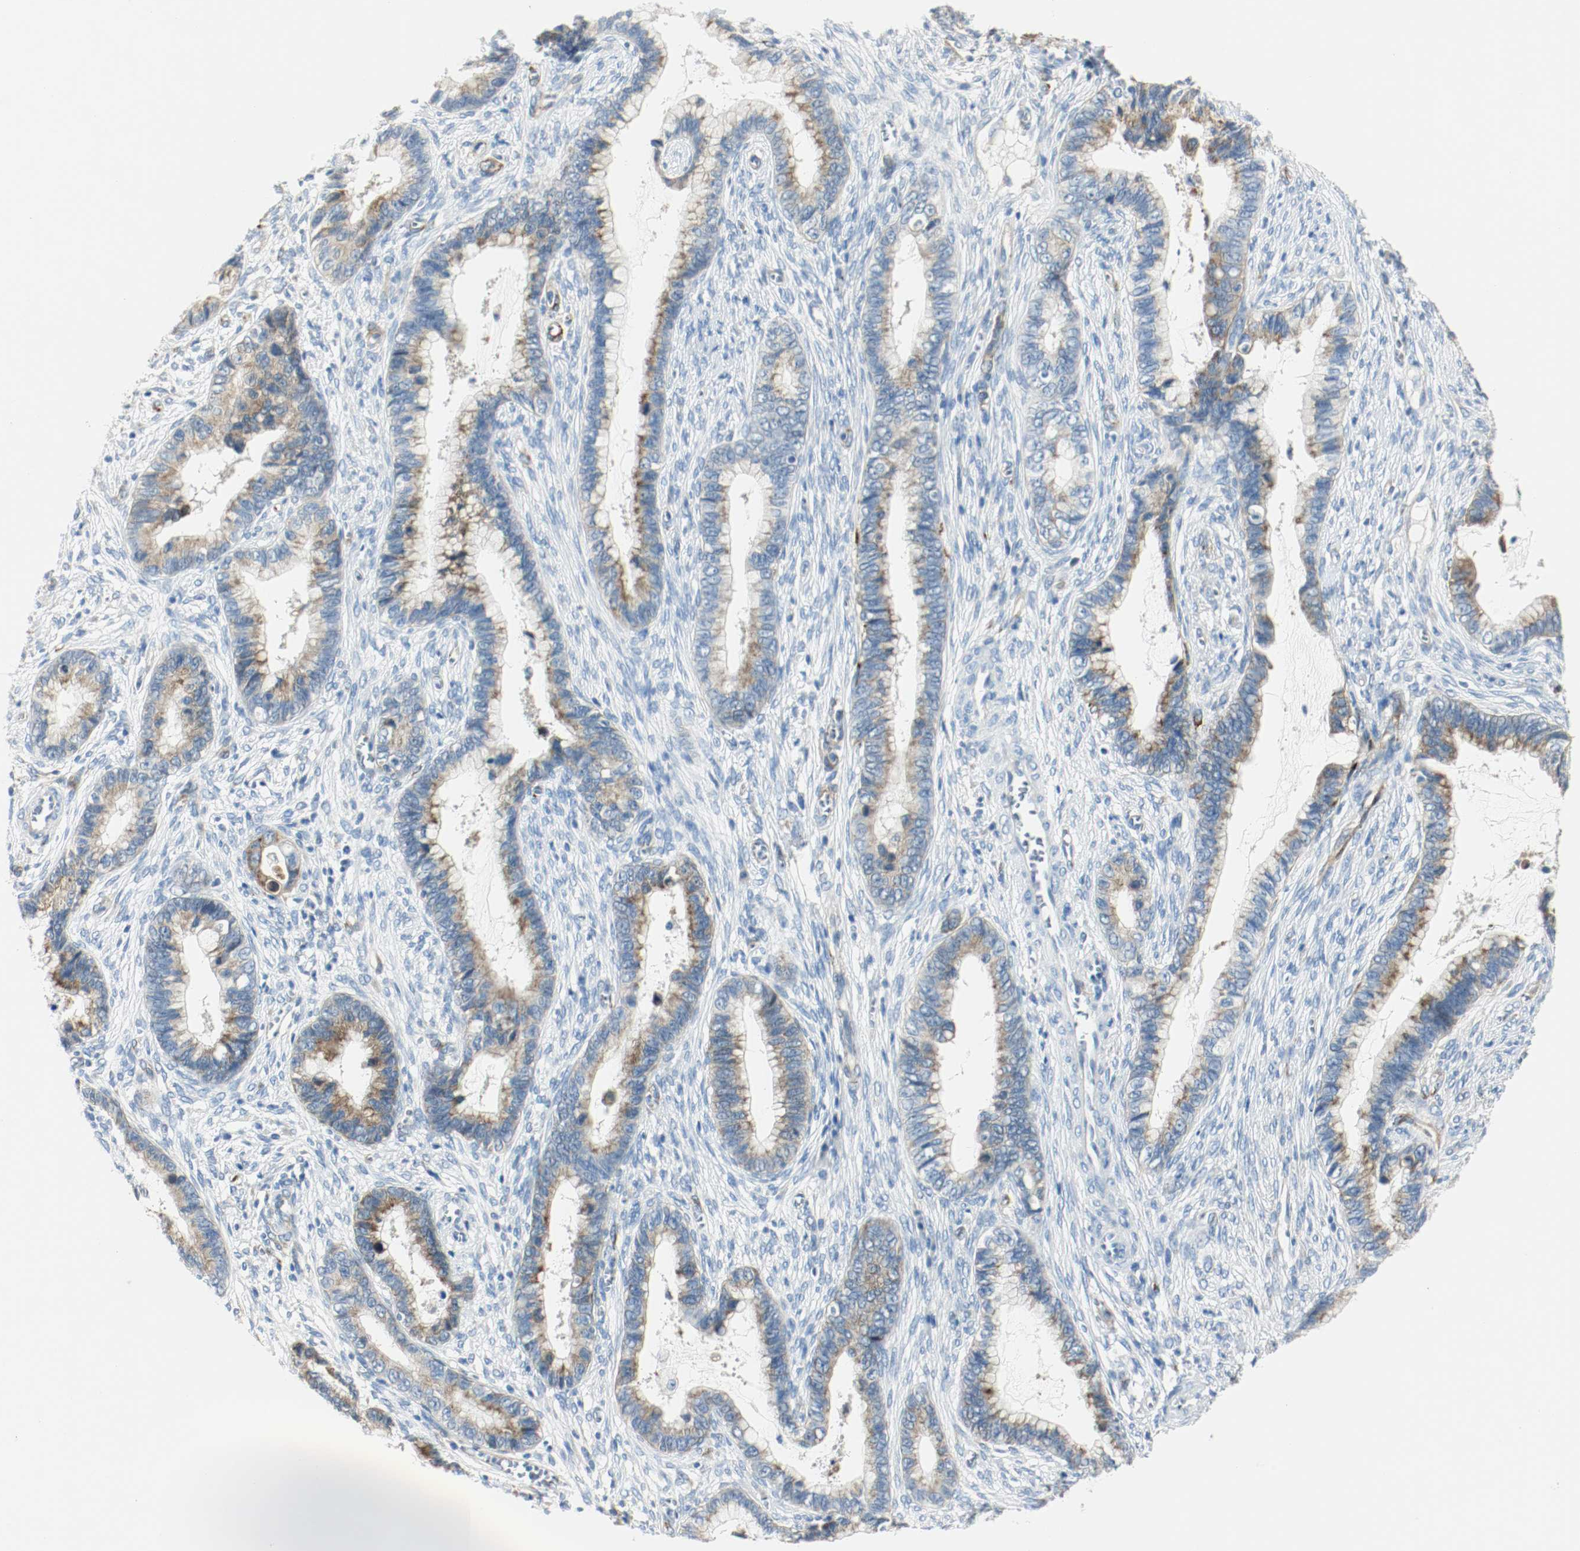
{"staining": {"intensity": "moderate", "quantity": "25%-75%", "location": "cytoplasmic/membranous"}, "tissue": "cervical cancer", "cell_type": "Tumor cells", "image_type": "cancer", "snomed": [{"axis": "morphology", "description": "Adenocarcinoma, NOS"}, {"axis": "topography", "description": "Cervix"}], "caption": "Moderate cytoplasmic/membranous protein staining is seen in approximately 25%-75% of tumor cells in cervical cancer. (DAB IHC with brightfield microscopy, high magnification).", "gene": "LAMB1", "patient": {"sex": "female", "age": 44}}